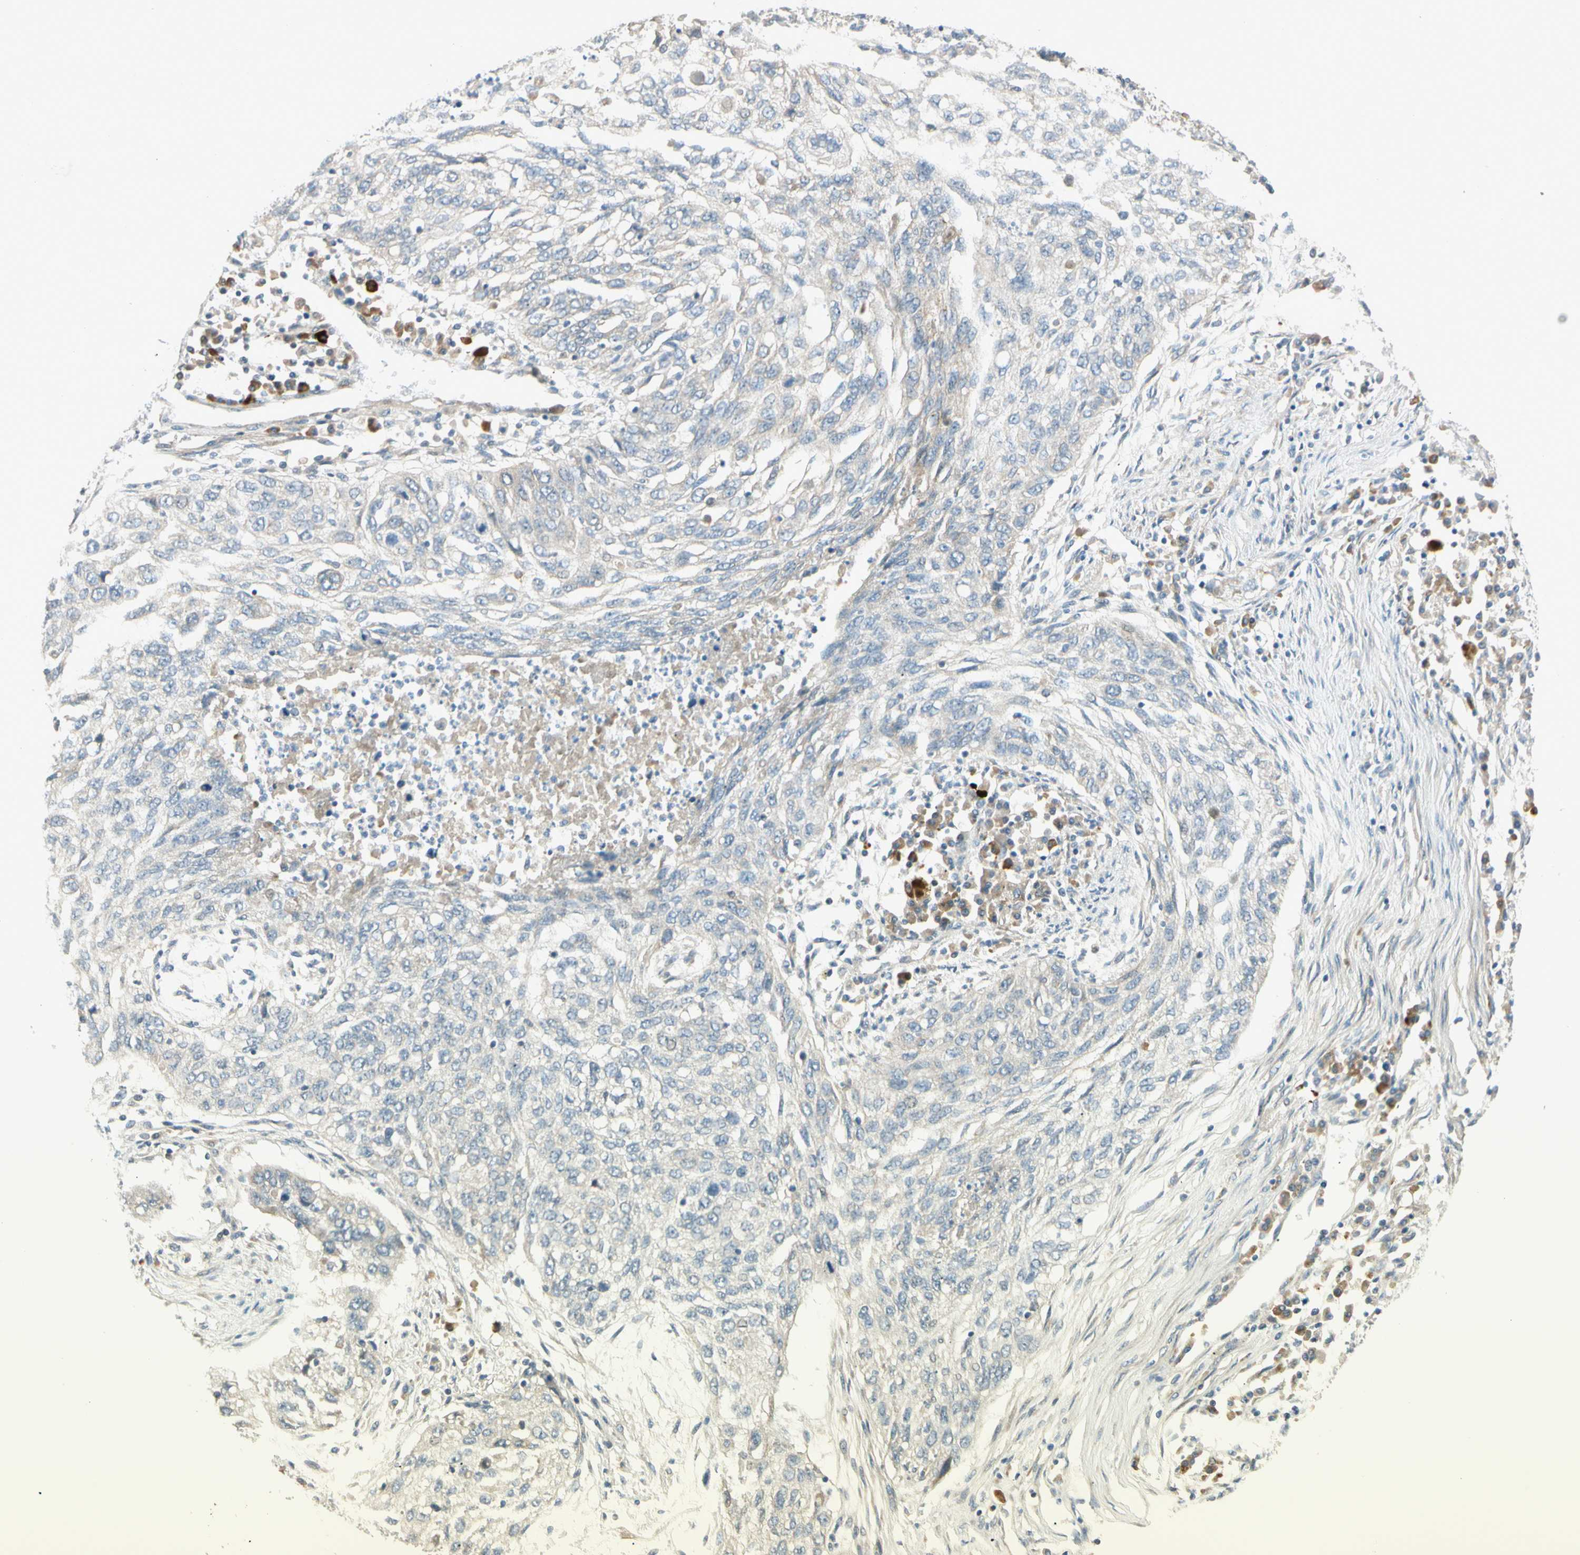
{"staining": {"intensity": "negative", "quantity": "none", "location": "none"}, "tissue": "lung cancer", "cell_type": "Tumor cells", "image_type": "cancer", "snomed": [{"axis": "morphology", "description": "Squamous cell carcinoma, NOS"}, {"axis": "topography", "description": "Lung"}], "caption": "Immunohistochemistry (IHC) of squamous cell carcinoma (lung) exhibits no expression in tumor cells. (Stains: DAB immunohistochemistry with hematoxylin counter stain, Microscopy: brightfield microscopy at high magnification).", "gene": "PCDHB15", "patient": {"sex": "female", "age": 63}}